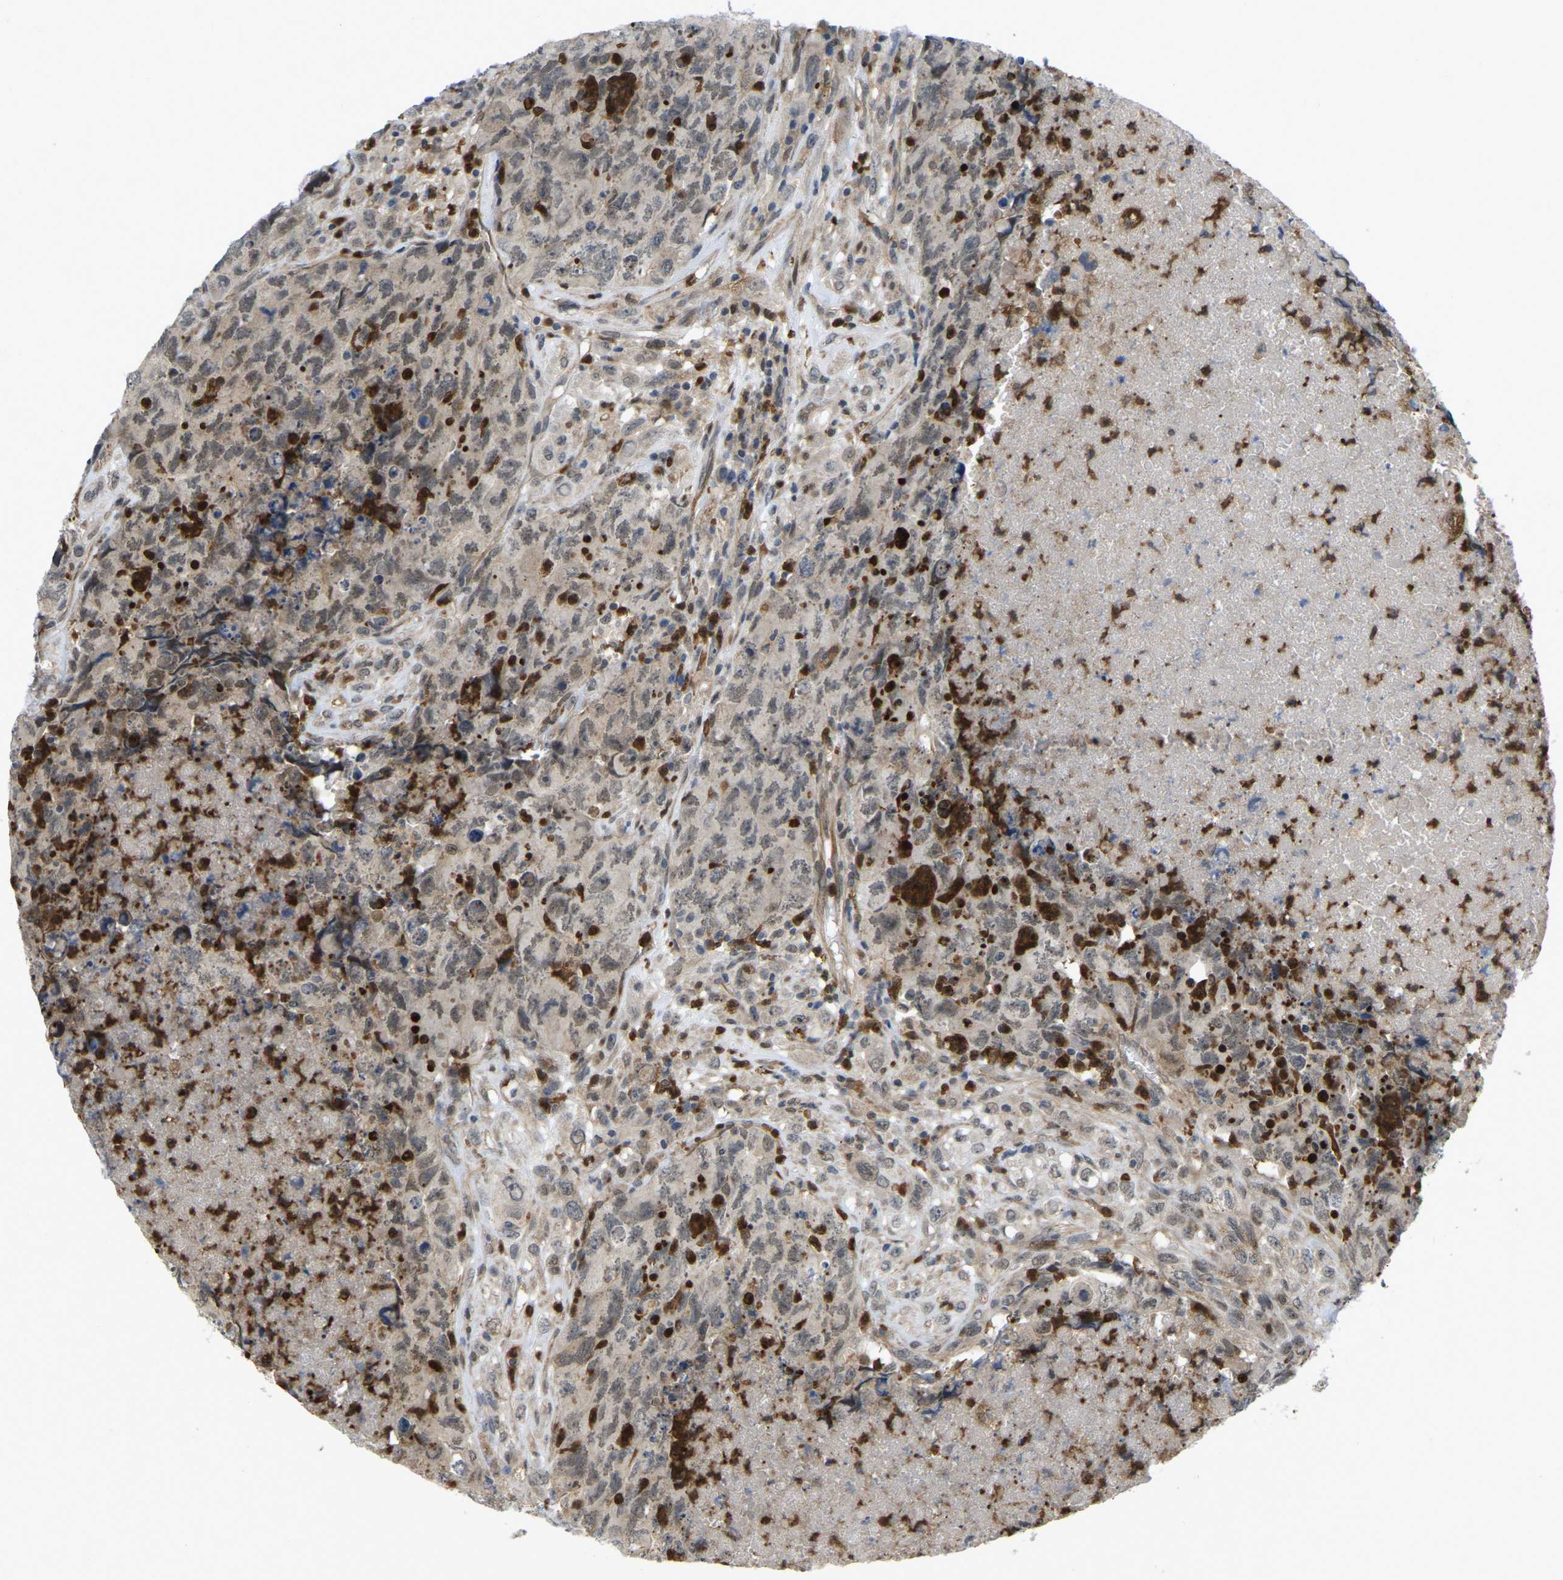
{"staining": {"intensity": "weak", "quantity": "25%-75%", "location": "nuclear"}, "tissue": "testis cancer", "cell_type": "Tumor cells", "image_type": "cancer", "snomed": [{"axis": "morphology", "description": "Carcinoma, Embryonal, NOS"}, {"axis": "topography", "description": "Testis"}], "caption": "Tumor cells reveal low levels of weak nuclear staining in about 25%-75% of cells in testis cancer. The staining is performed using DAB brown chromogen to label protein expression. The nuclei are counter-stained blue using hematoxylin.", "gene": "SERPINB5", "patient": {"sex": "male", "age": 32}}